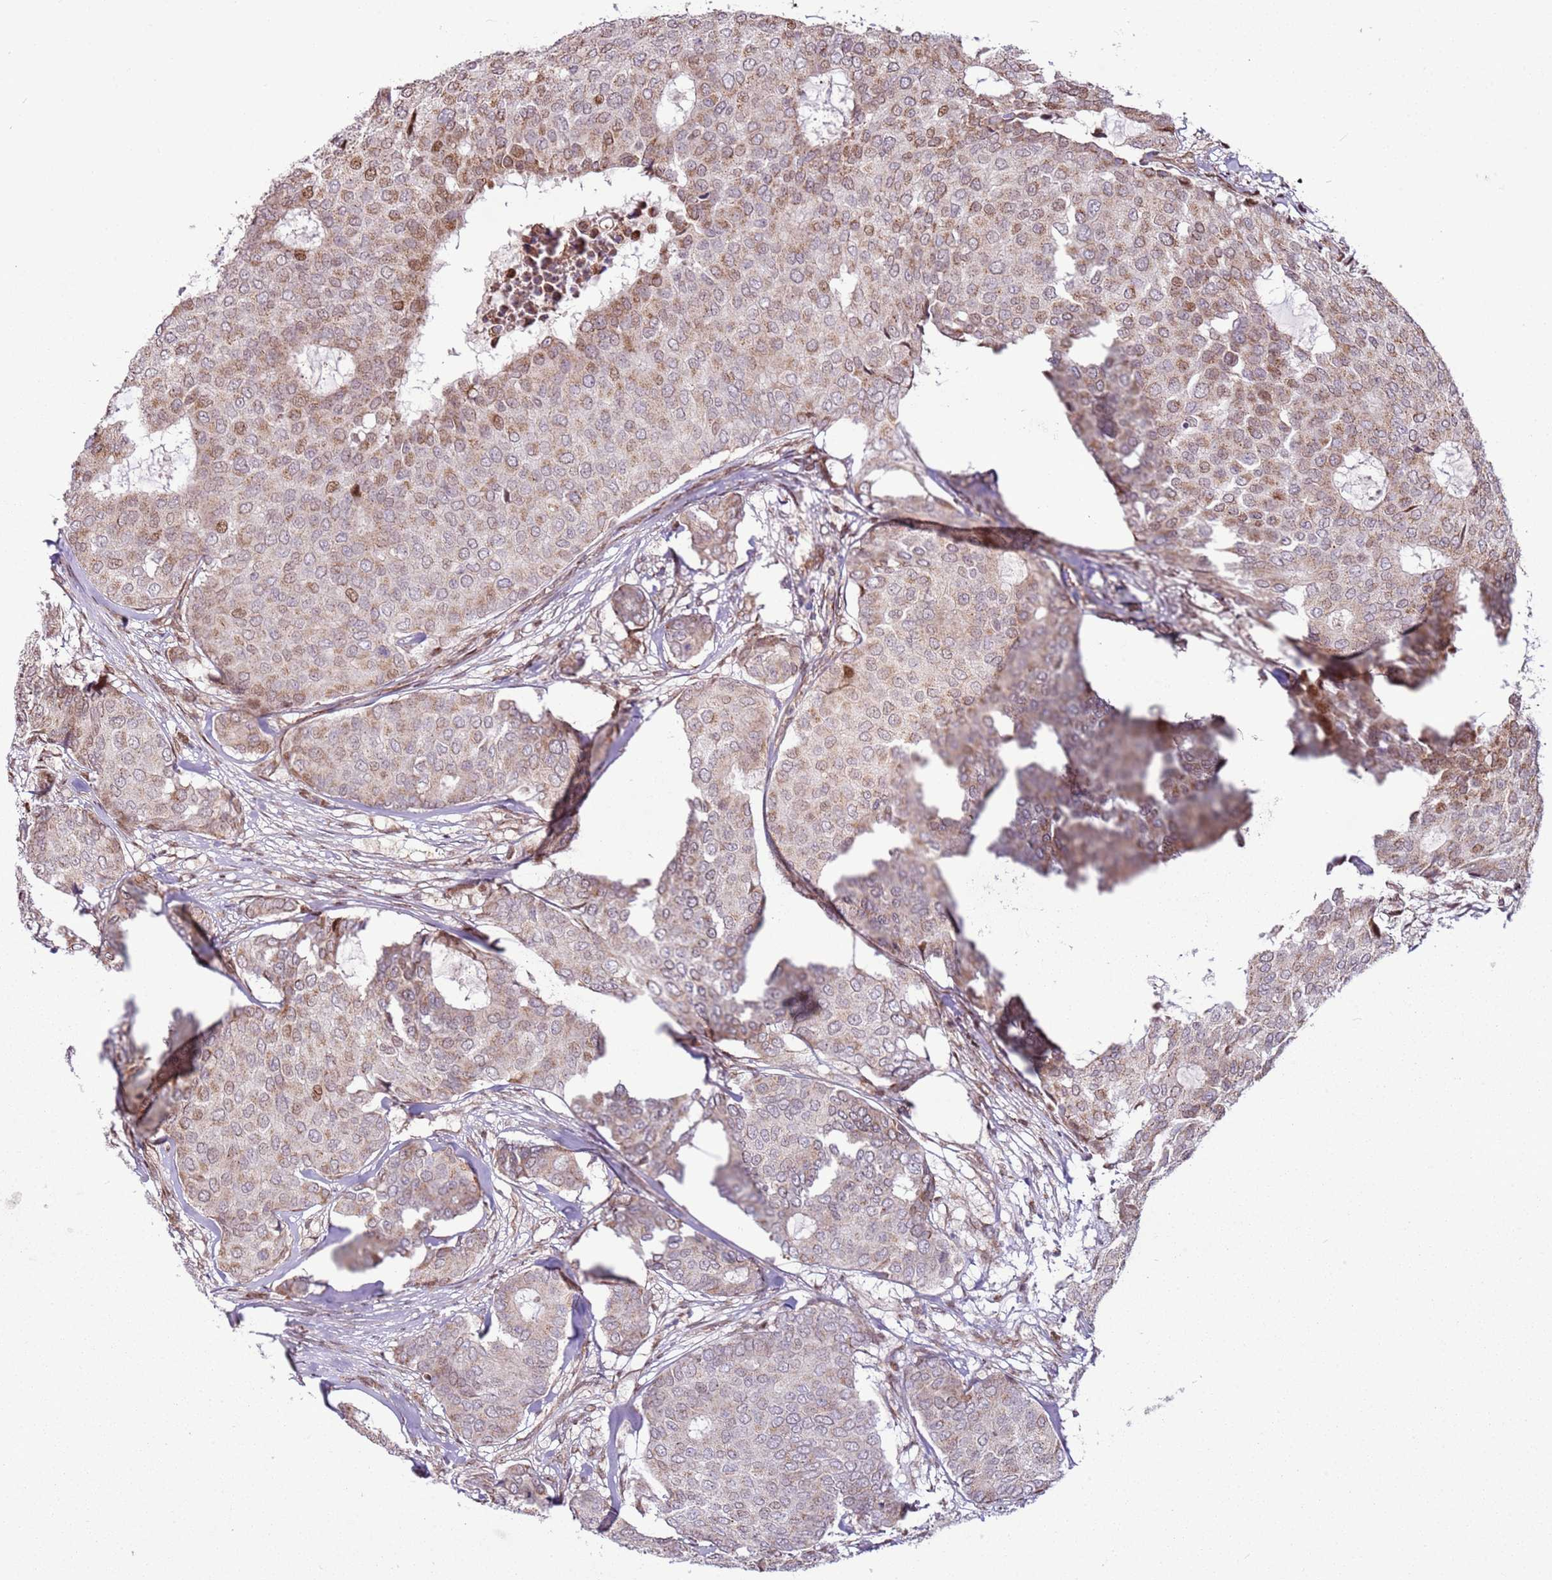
{"staining": {"intensity": "moderate", "quantity": "<25%", "location": "cytoplasmic/membranous,nuclear"}, "tissue": "breast cancer", "cell_type": "Tumor cells", "image_type": "cancer", "snomed": [{"axis": "morphology", "description": "Duct carcinoma"}, {"axis": "topography", "description": "Breast"}], "caption": "Breast cancer stained for a protein (brown) shows moderate cytoplasmic/membranous and nuclear positive staining in approximately <25% of tumor cells.", "gene": "PCTP", "patient": {"sex": "female", "age": 75}}